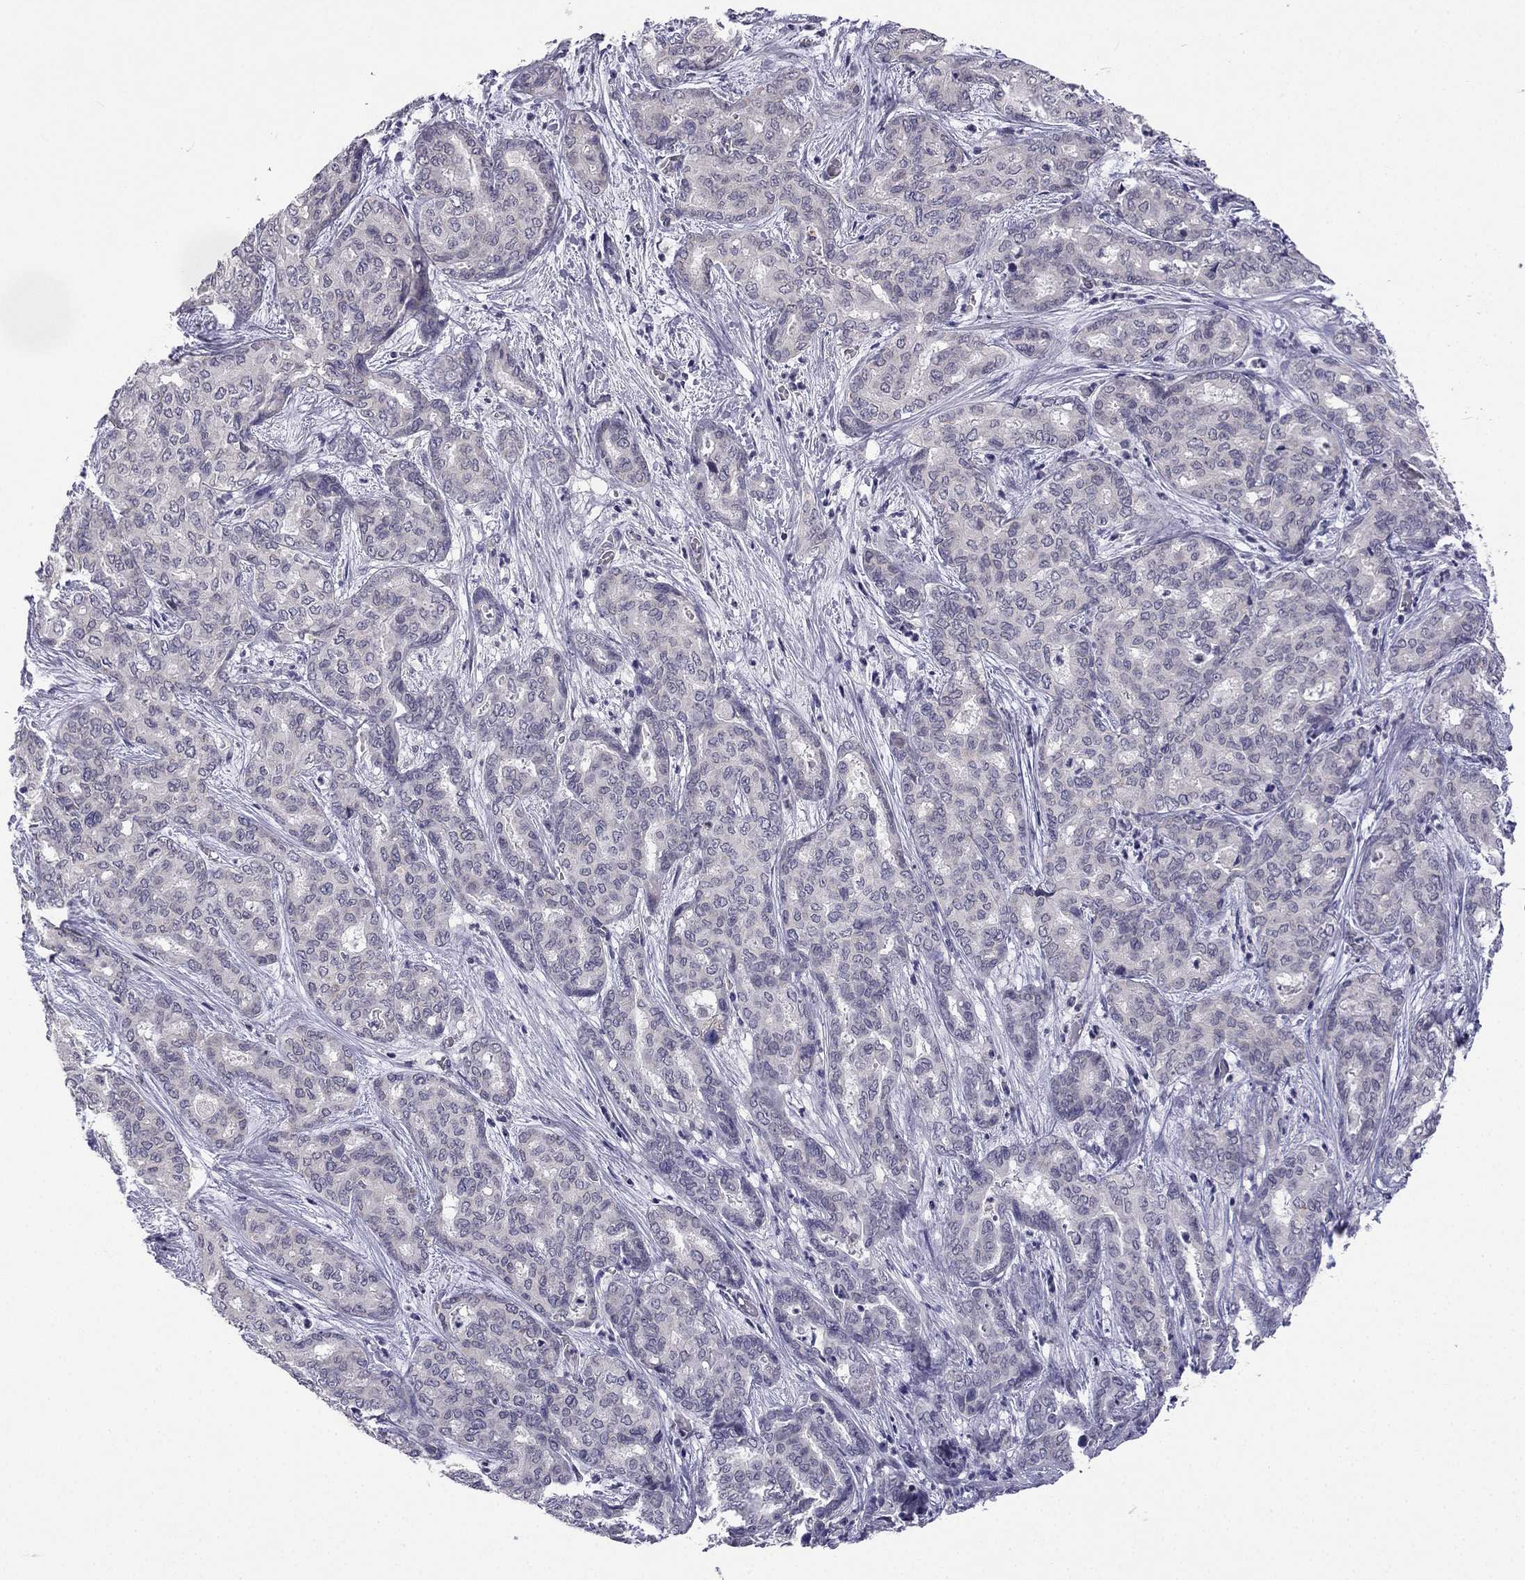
{"staining": {"intensity": "negative", "quantity": "none", "location": "none"}, "tissue": "liver cancer", "cell_type": "Tumor cells", "image_type": "cancer", "snomed": [{"axis": "morphology", "description": "Cholangiocarcinoma"}, {"axis": "topography", "description": "Liver"}], "caption": "An IHC image of liver cholangiocarcinoma is shown. There is no staining in tumor cells of liver cholangiocarcinoma.", "gene": "C5orf49", "patient": {"sex": "female", "age": 64}}